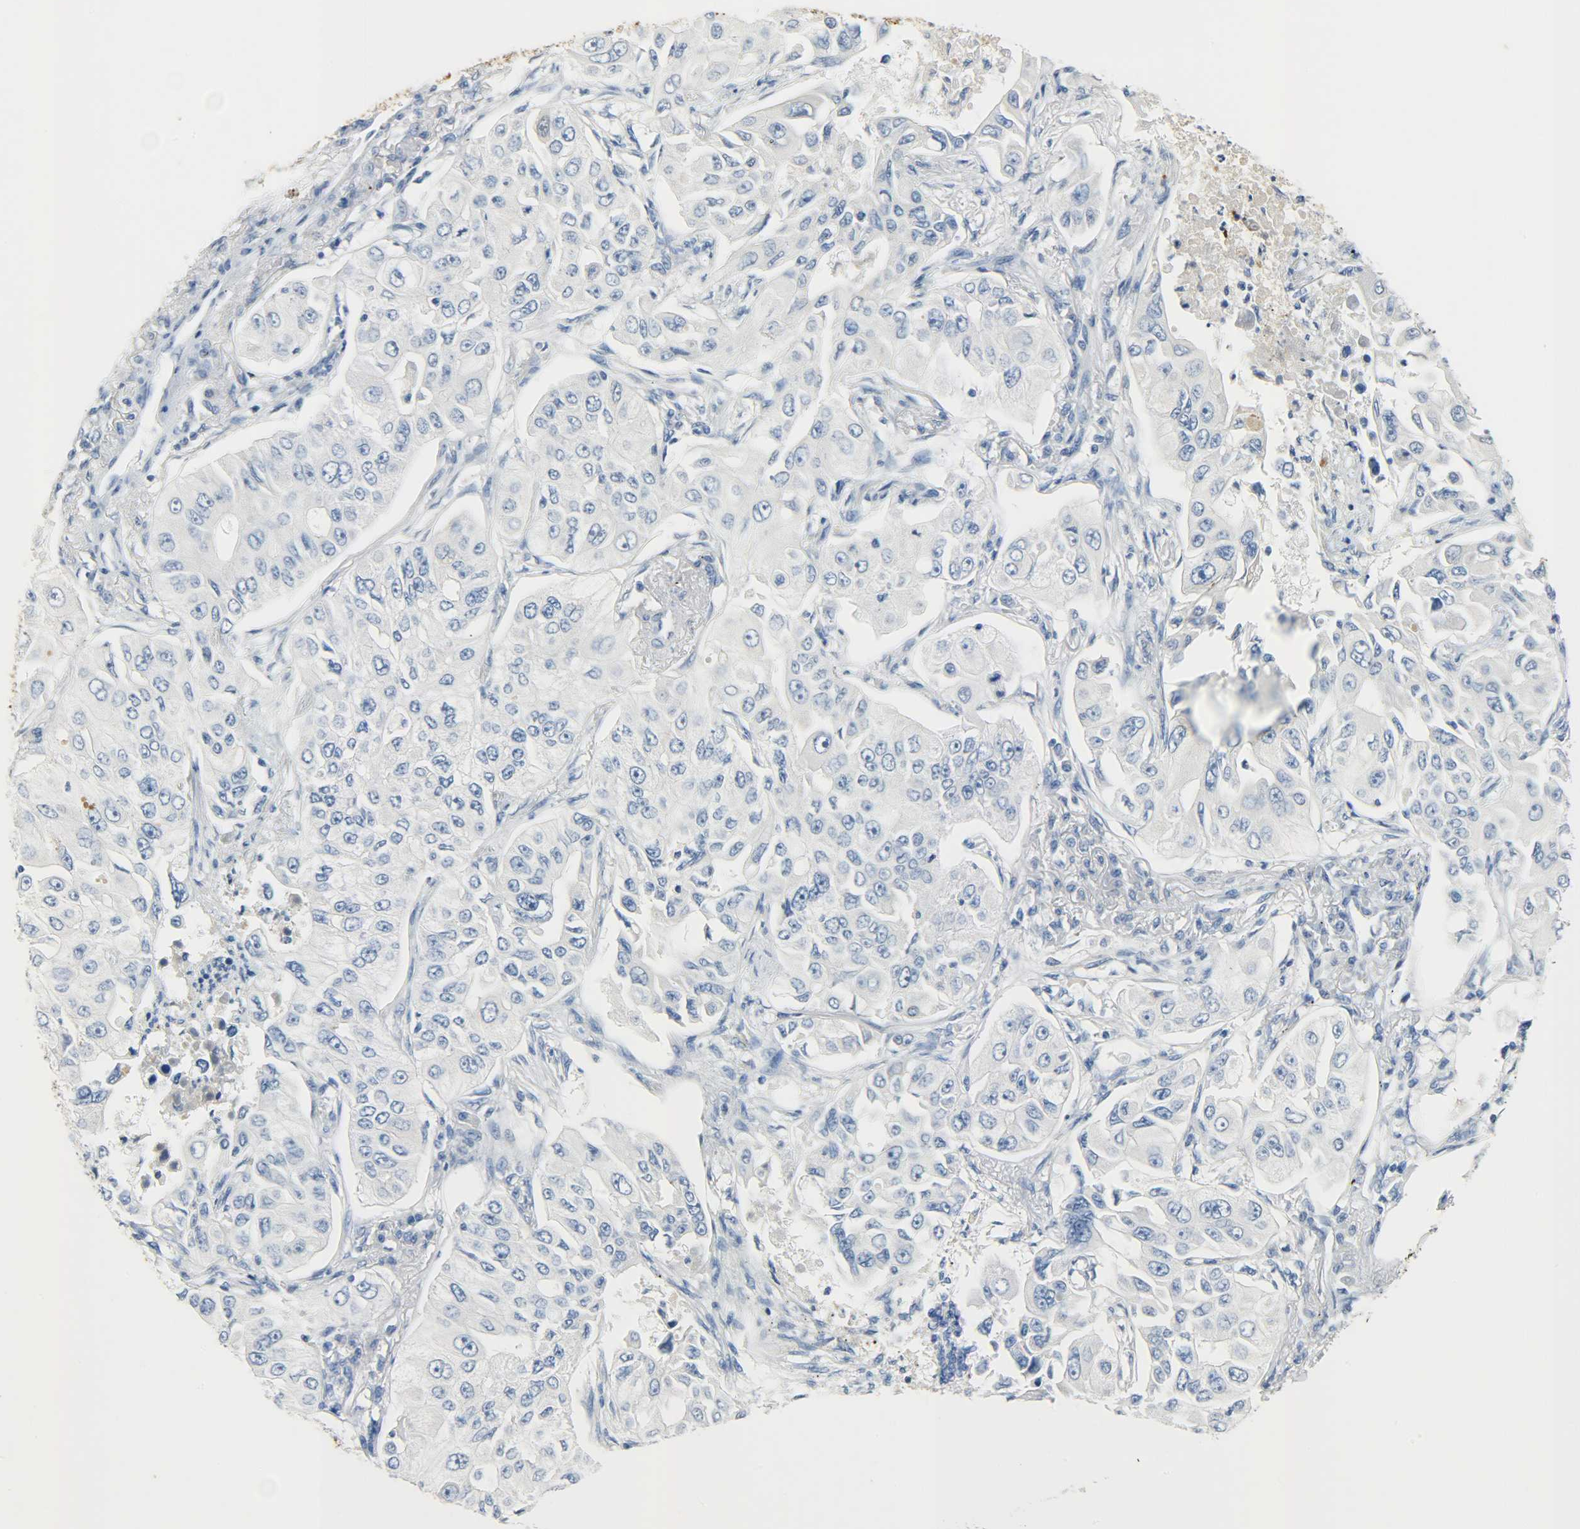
{"staining": {"intensity": "negative", "quantity": "none", "location": "none"}, "tissue": "lung cancer", "cell_type": "Tumor cells", "image_type": "cancer", "snomed": [{"axis": "morphology", "description": "Adenocarcinoma, NOS"}, {"axis": "topography", "description": "Lung"}], "caption": "Tumor cells show no significant protein staining in lung cancer.", "gene": "CRP", "patient": {"sex": "male", "age": 84}}